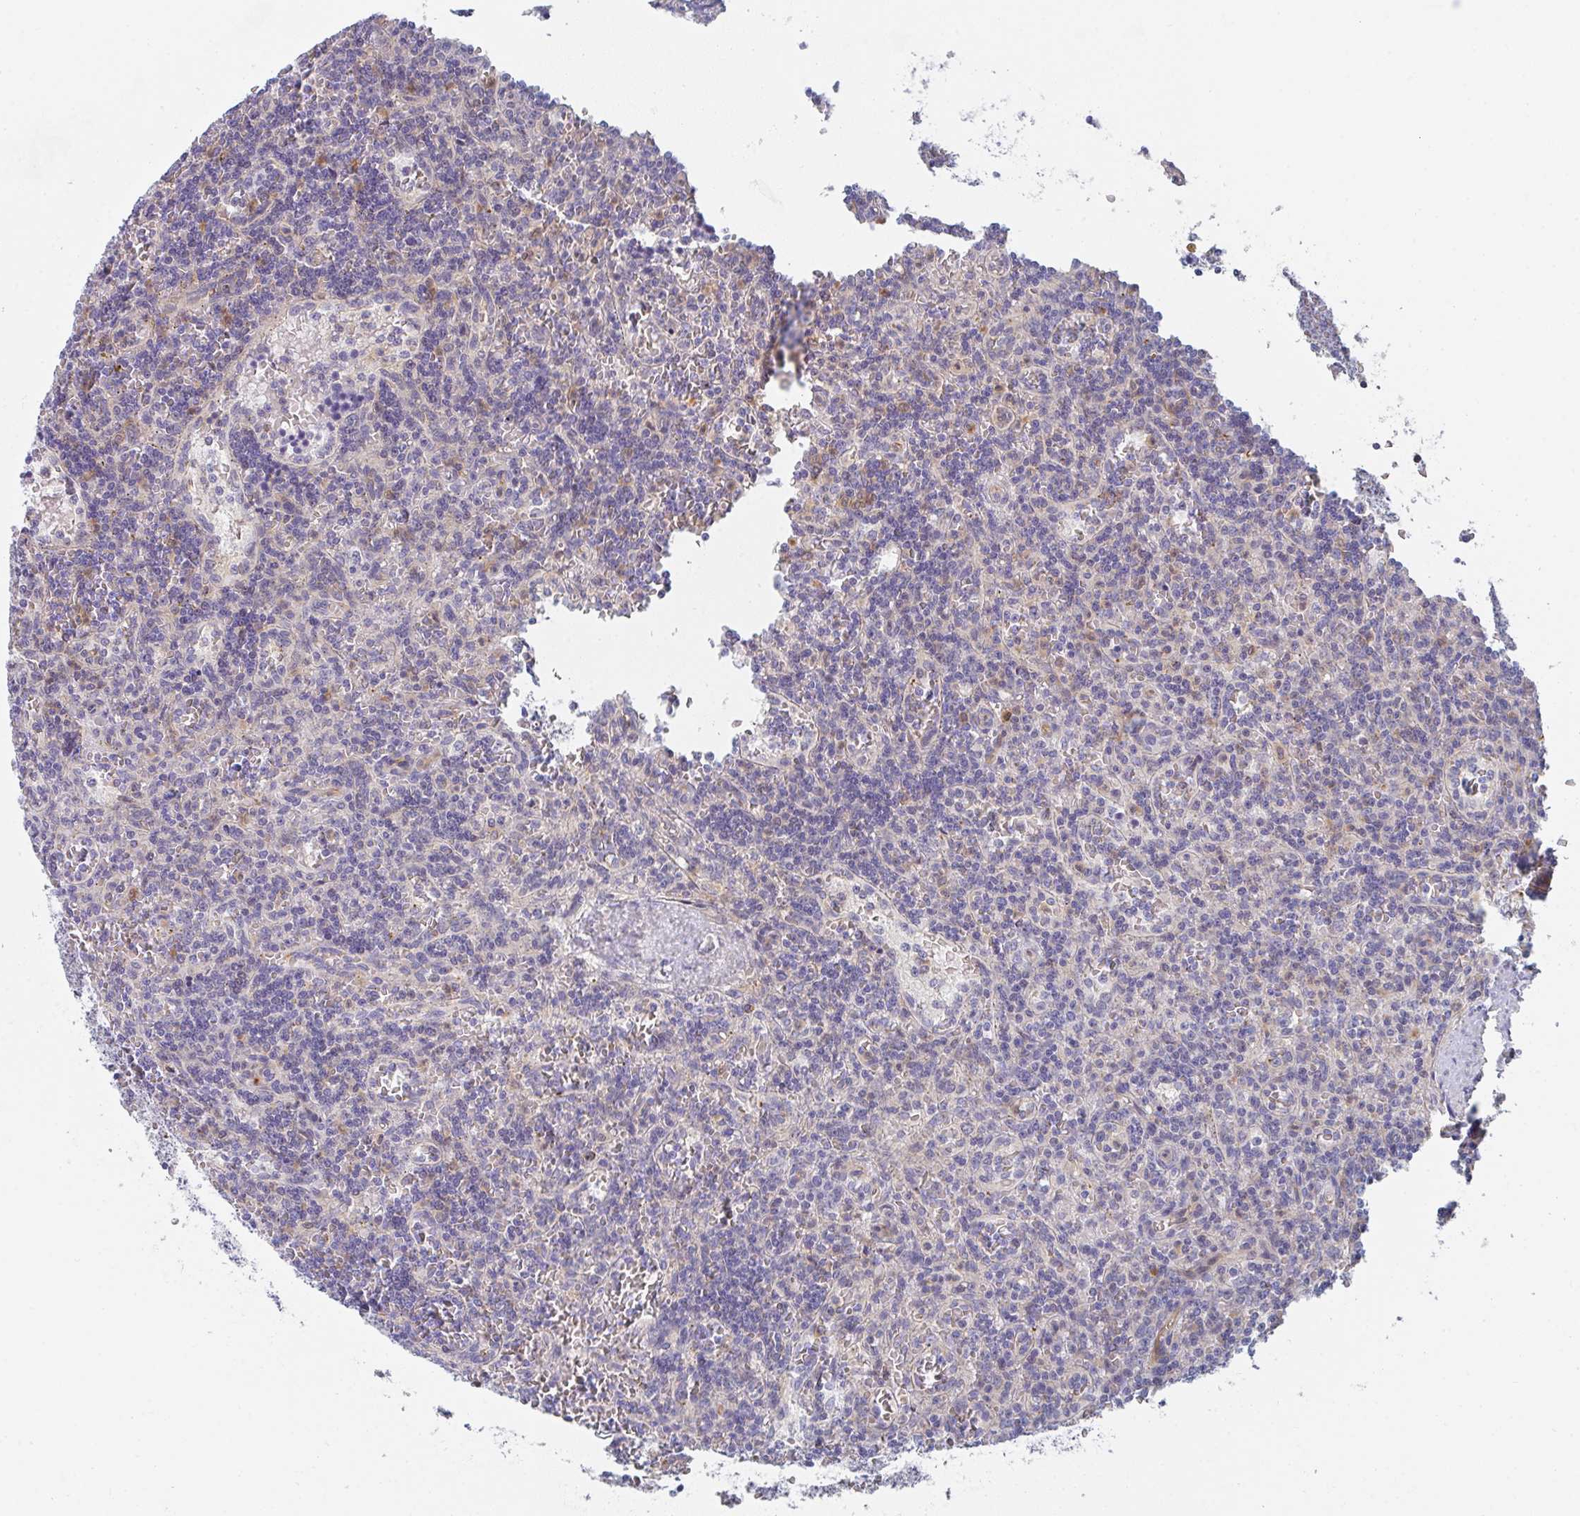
{"staining": {"intensity": "negative", "quantity": "none", "location": "none"}, "tissue": "lymphoma", "cell_type": "Tumor cells", "image_type": "cancer", "snomed": [{"axis": "morphology", "description": "Malignant lymphoma, non-Hodgkin's type, Low grade"}, {"axis": "topography", "description": "Spleen"}], "caption": "This is an immunohistochemistry image of human low-grade malignant lymphoma, non-Hodgkin's type. There is no staining in tumor cells.", "gene": "KLHL33", "patient": {"sex": "male", "age": 73}}